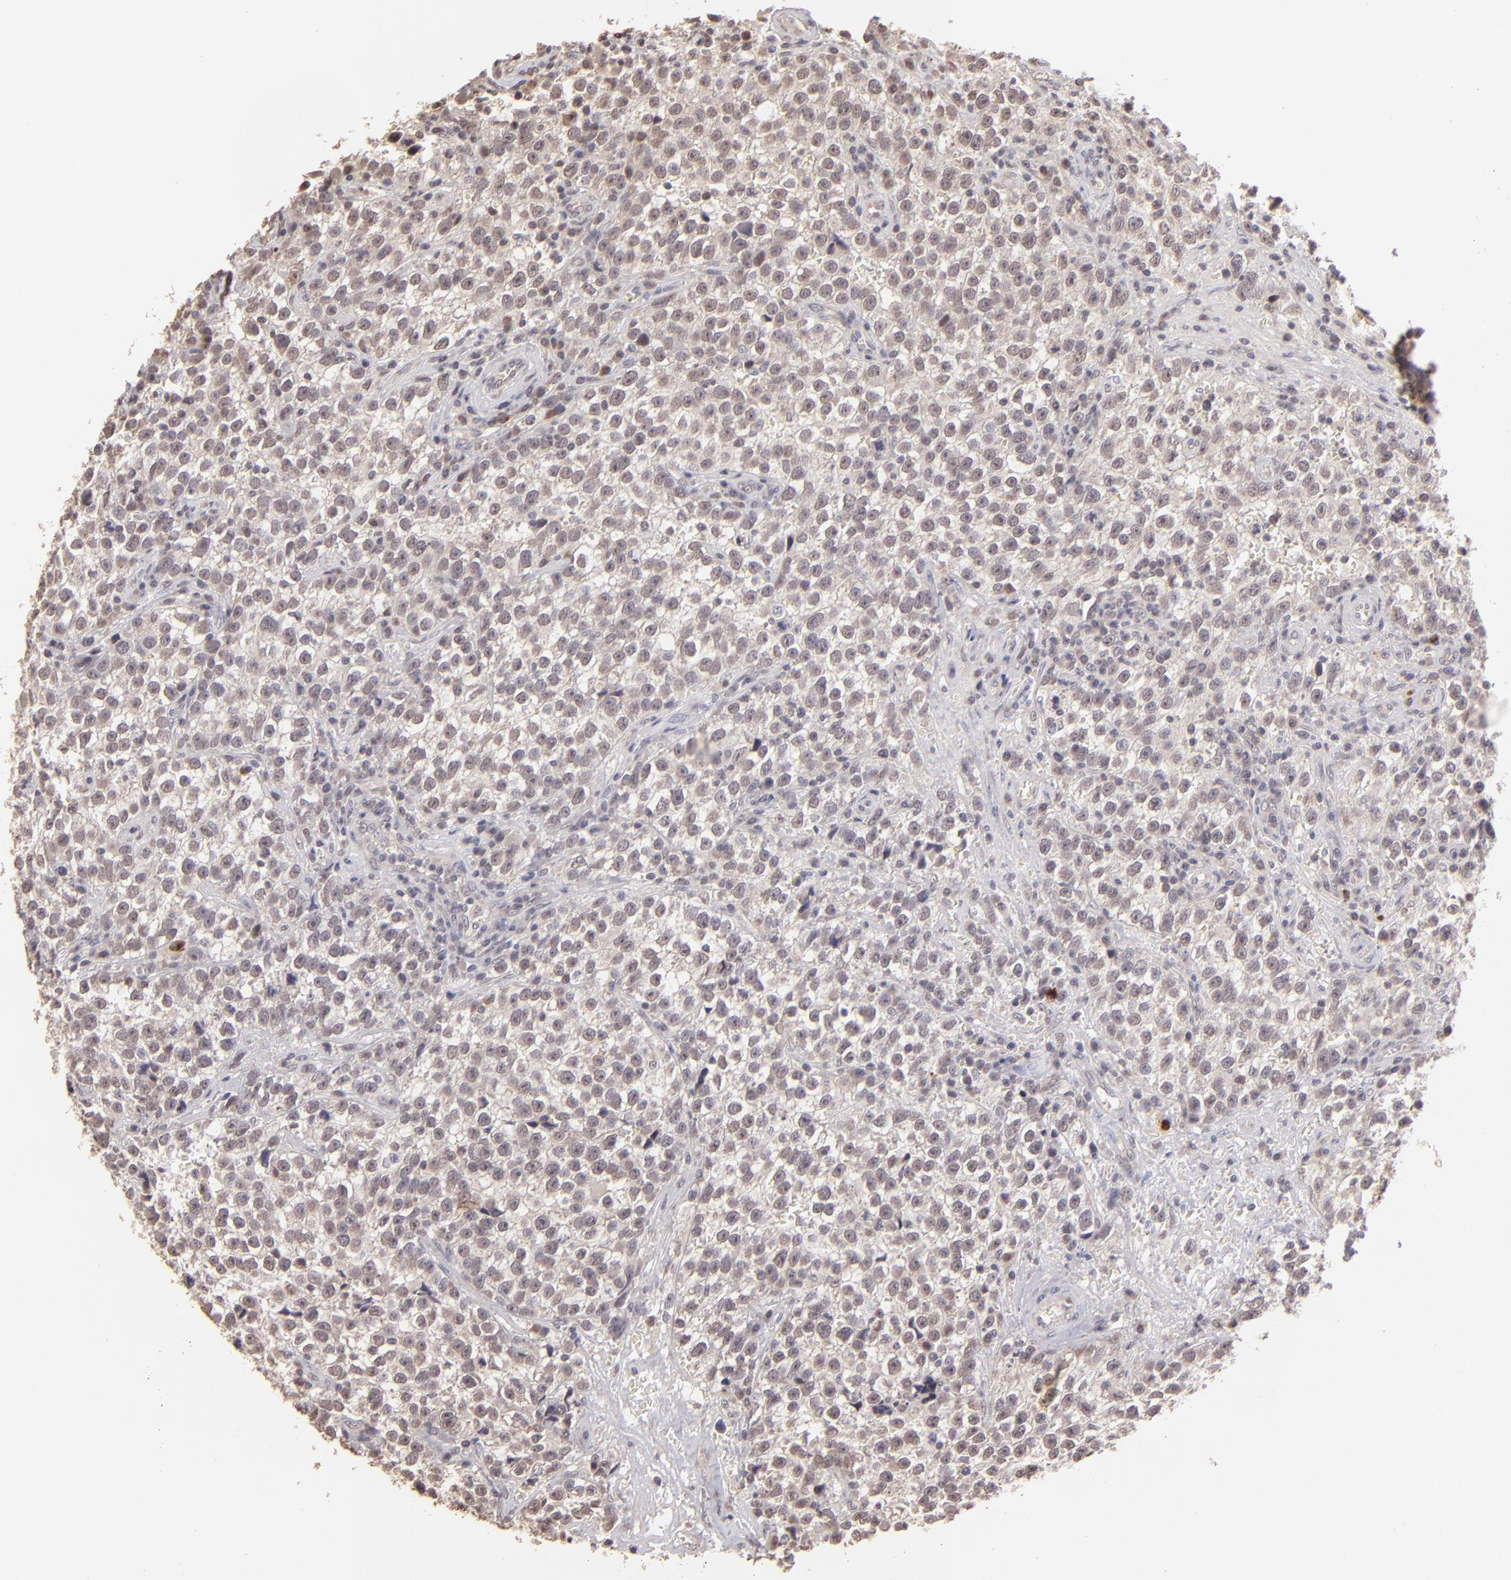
{"staining": {"intensity": "weak", "quantity": "<25%", "location": "nuclear"}, "tissue": "testis cancer", "cell_type": "Tumor cells", "image_type": "cancer", "snomed": [{"axis": "morphology", "description": "Seminoma, NOS"}, {"axis": "topography", "description": "Testis"}], "caption": "An image of human testis cancer is negative for staining in tumor cells.", "gene": "CLDN1", "patient": {"sex": "male", "age": 38}}